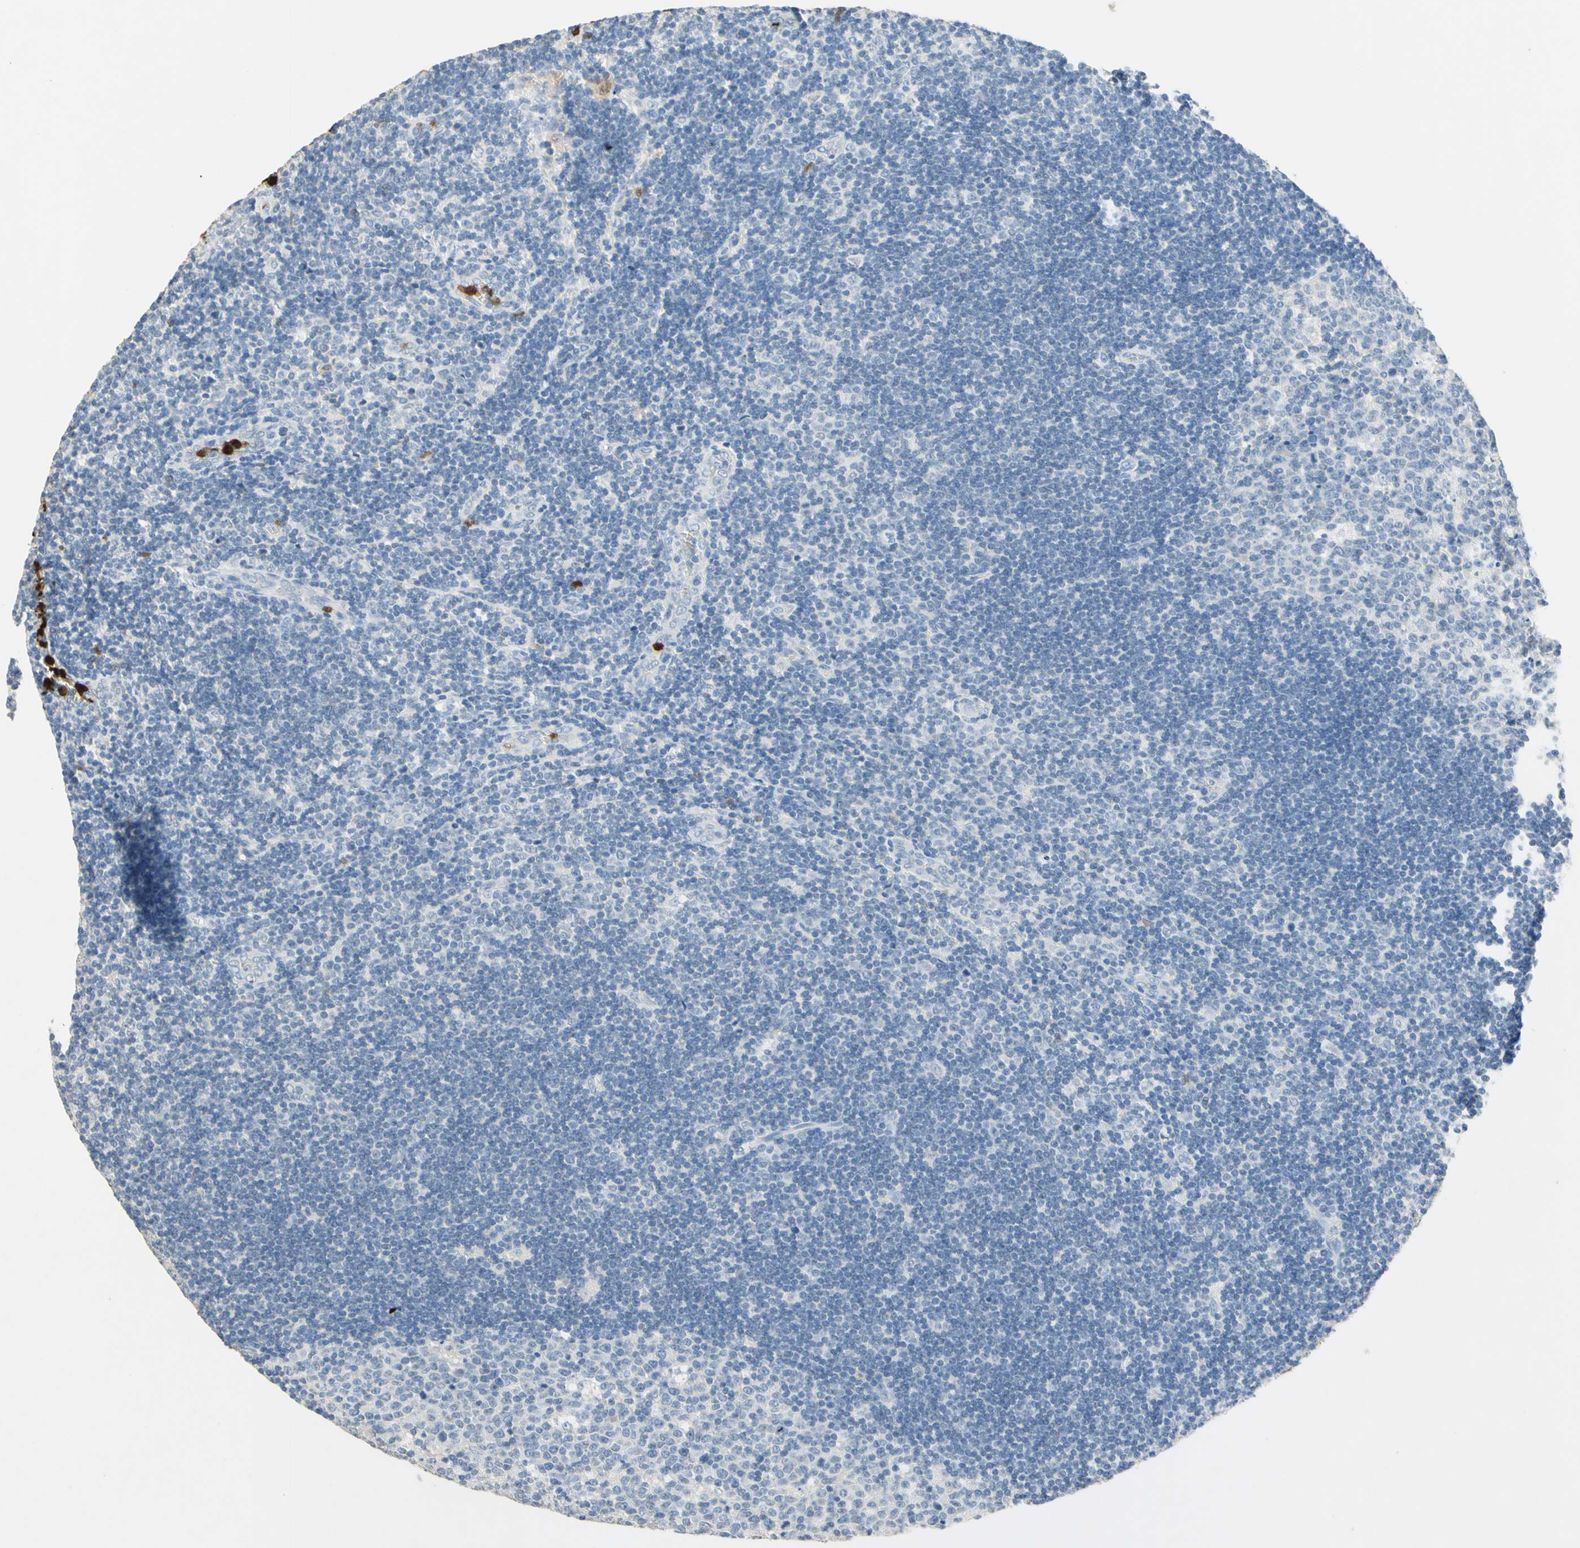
{"staining": {"intensity": "negative", "quantity": "none", "location": "none"}, "tissue": "lymph node", "cell_type": "Germinal center cells", "image_type": "normal", "snomed": [{"axis": "morphology", "description": "Normal tissue, NOS"}, {"axis": "topography", "description": "Lymph node"}, {"axis": "topography", "description": "Salivary gland"}], "caption": "Immunohistochemical staining of unremarkable lymph node exhibits no significant expression in germinal center cells.", "gene": "NFKBIZ", "patient": {"sex": "male", "age": 8}}